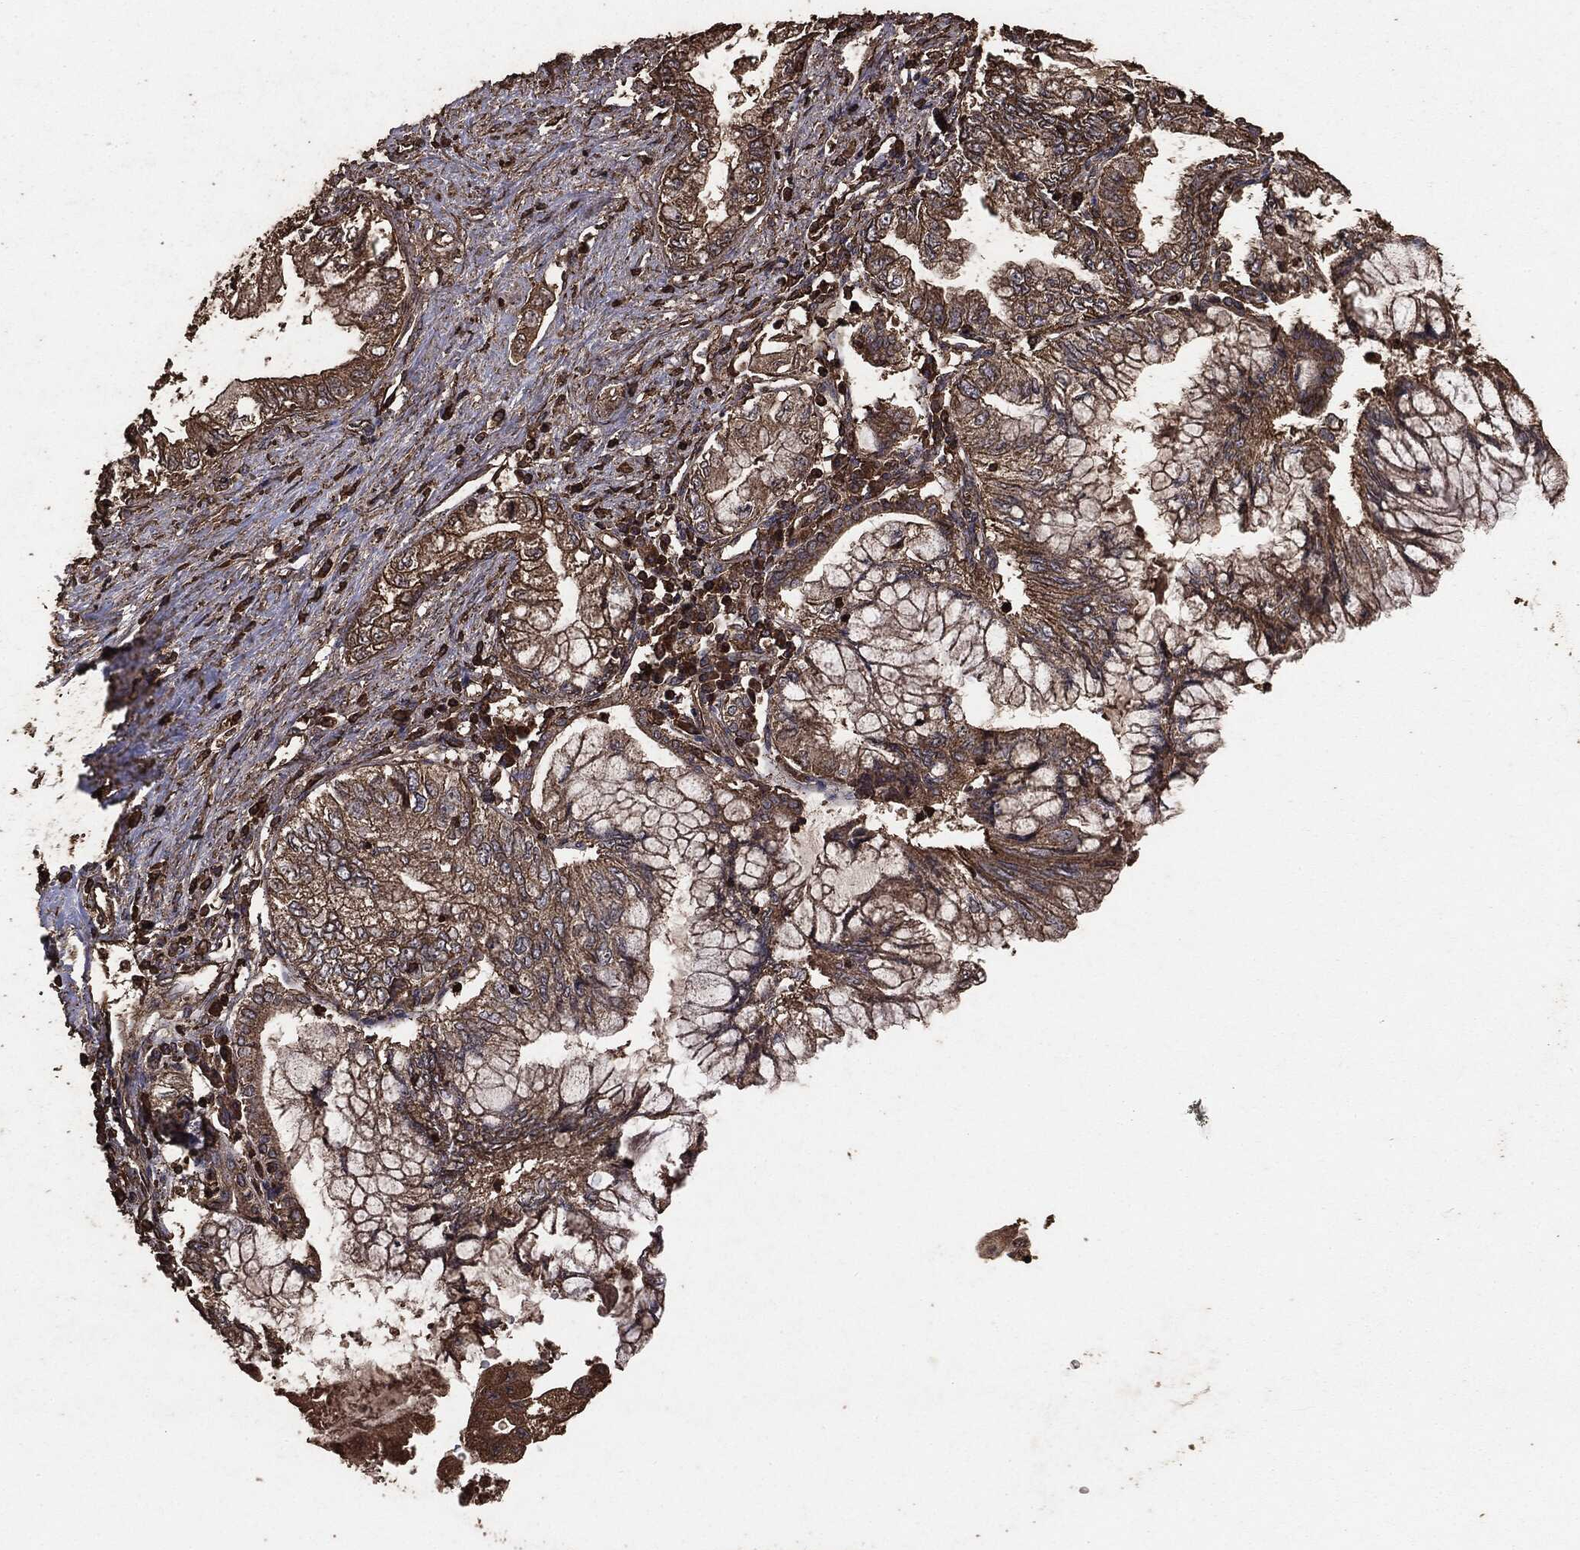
{"staining": {"intensity": "moderate", "quantity": ">75%", "location": "cytoplasmic/membranous"}, "tissue": "pancreatic cancer", "cell_type": "Tumor cells", "image_type": "cancer", "snomed": [{"axis": "morphology", "description": "Adenocarcinoma, NOS"}, {"axis": "topography", "description": "Pancreas"}], "caption": "There is medium levels of moderate cytoplasmic/membranous staining in tumor cells of adenocarcinoma (pancreatic), as demonstrated by immunohistochemical staining (brown color).", "gene": "MTOR", "patient": {"sex": "female", "age": 73}}